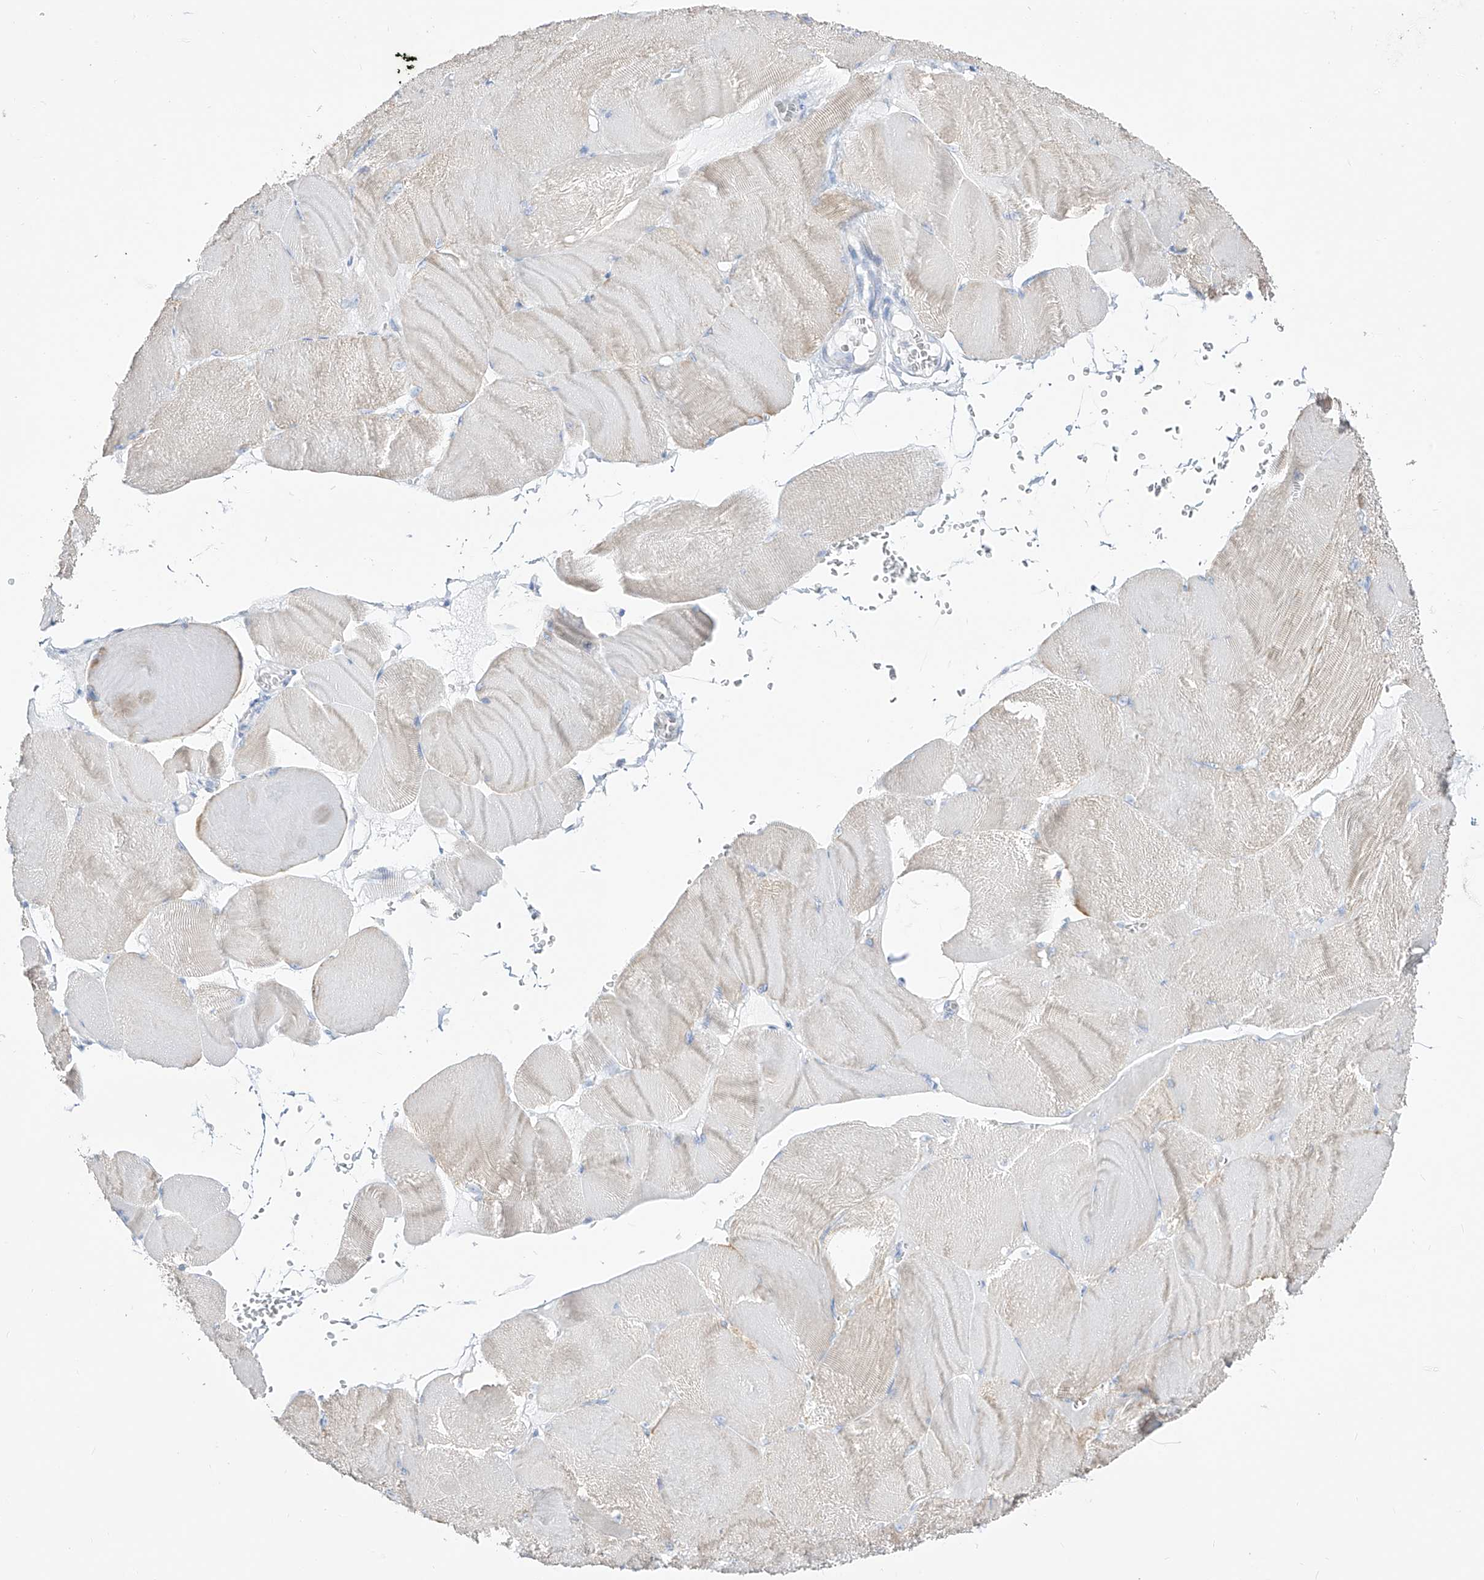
{"staining": {"intensity": "weak", "quantity": "<25%", "location": "cytoplasmic/membranous"}, "tissue": "skeletal muscle", "cell_type": "Myocytes", "image_type": "normal", "snomed": [{"axis": "morphology", "description": "Normal tissue, NOS"}, {"axis": "morphology", "description": "Basal cell carcinoma"}, {"axis": "topography", "description": "Skeletal muscle"}], "caption": "IHC micrograph of normal human skeletal muscle stained for a protein (brown), which exhibits no expression in myocytes.", "gene": "RCHY1", "patient": {"sex": "female", "age": 64}}